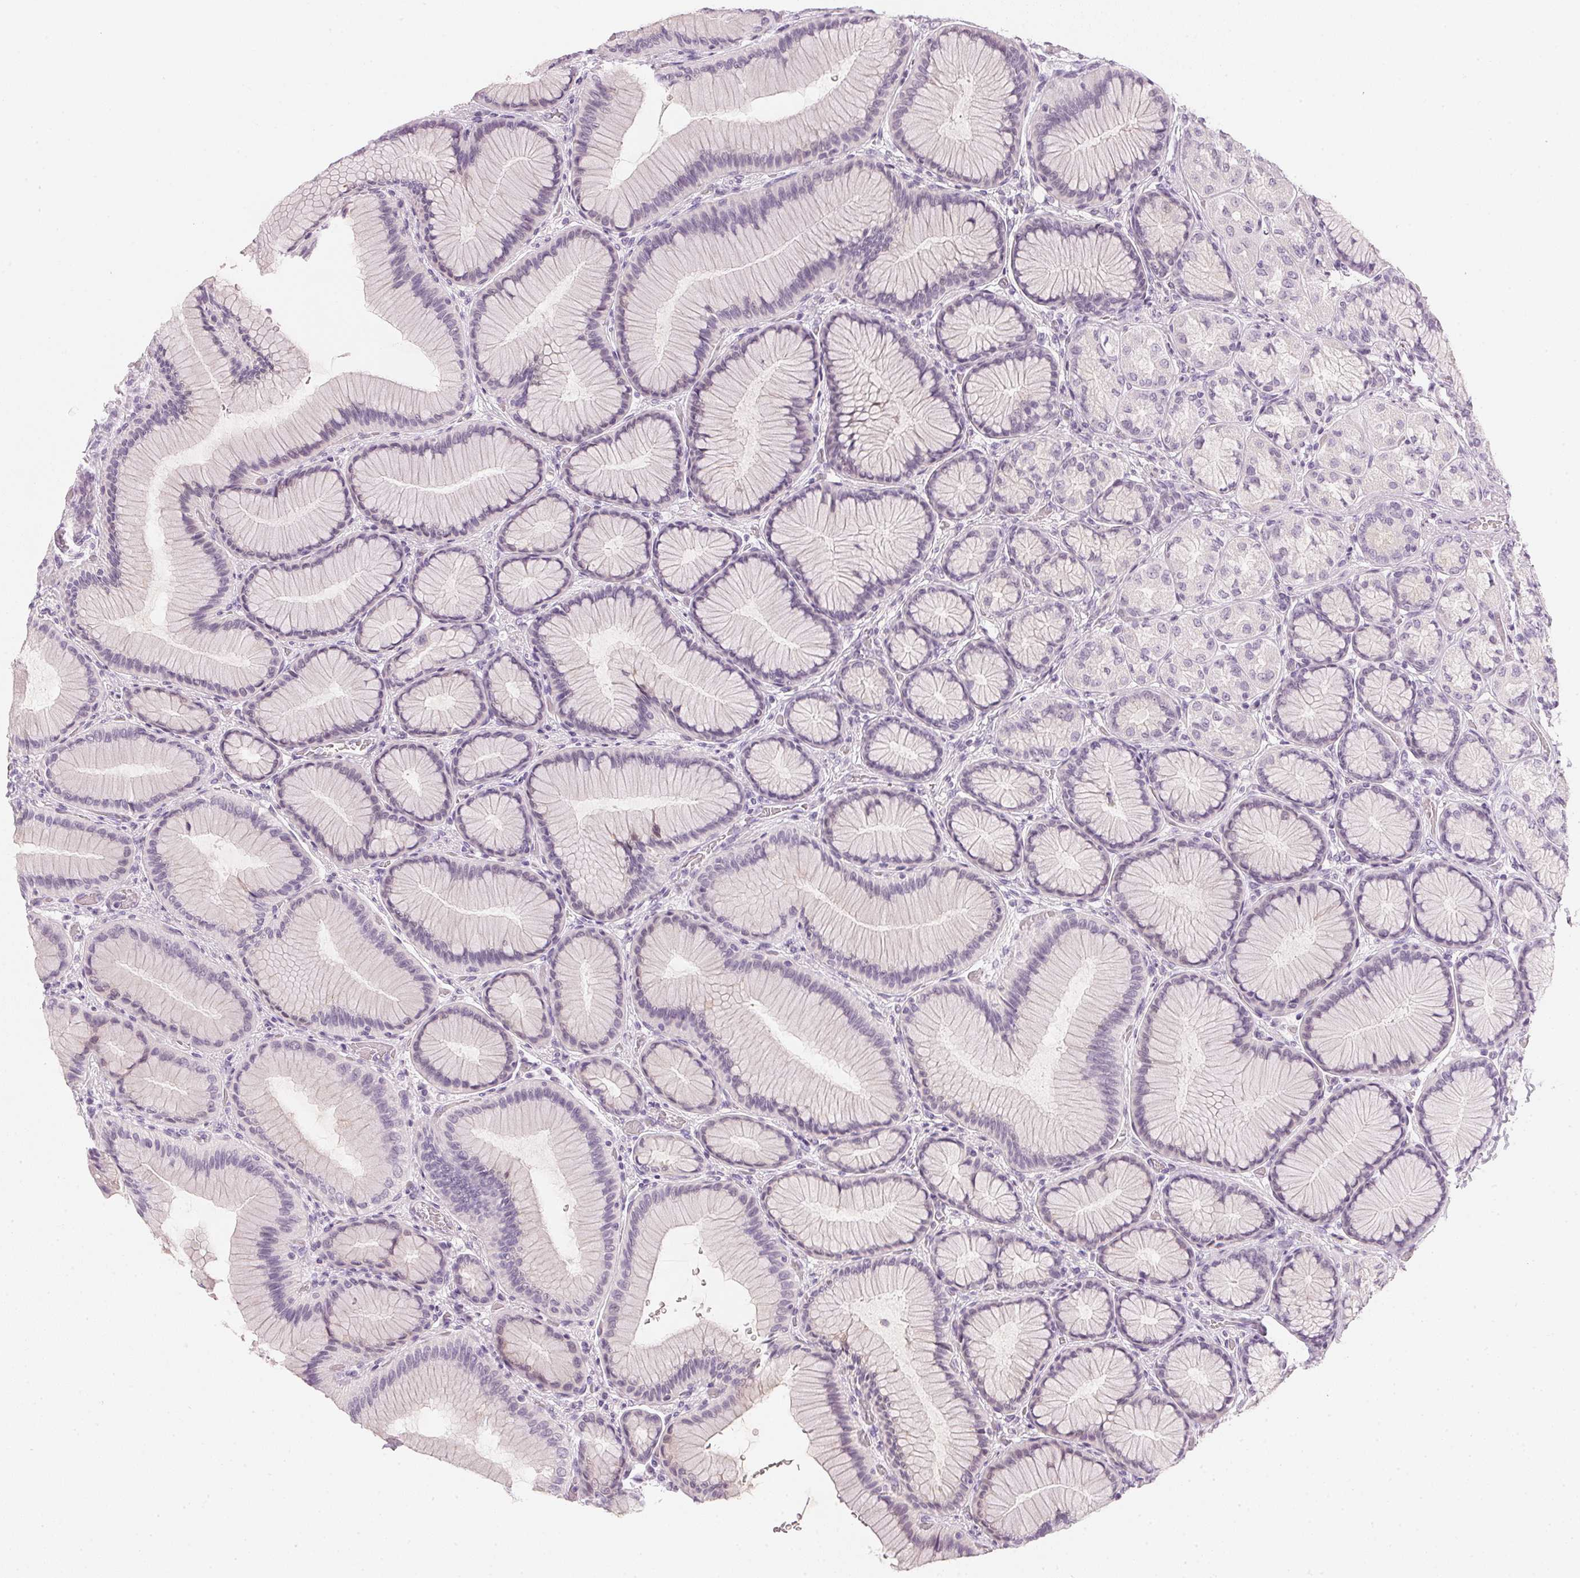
{"staining": {"intensity": "weak", "quantity": "<25%", "location": "cytoplasmic/membranous"}, "tissue": "stomach", "cell_type": "Glandular cells", "image_type": "normal", "snomed": [{"axis": "morphology", "description": "Normal tissue, NOS"}, {"axis": "morphology", "description": "Adenocarcinoma, NOS"}, {"axis": "morphology", "description": "Adenocarcinoma, High grade"}, {"axis": "topography", "description": "Stomach, upper"}, {"axis": "topography", "description": "Stomach"}], "caption": "Protein analysis of unremarkable stomach demonstrates no significant expression in glandular cells. The staining is performed using DAB brown chromogen with nuclei counter-stained in using hematoxylin.", "gene": "CHST4", "patient": {"sex": "female", "age": 65}}